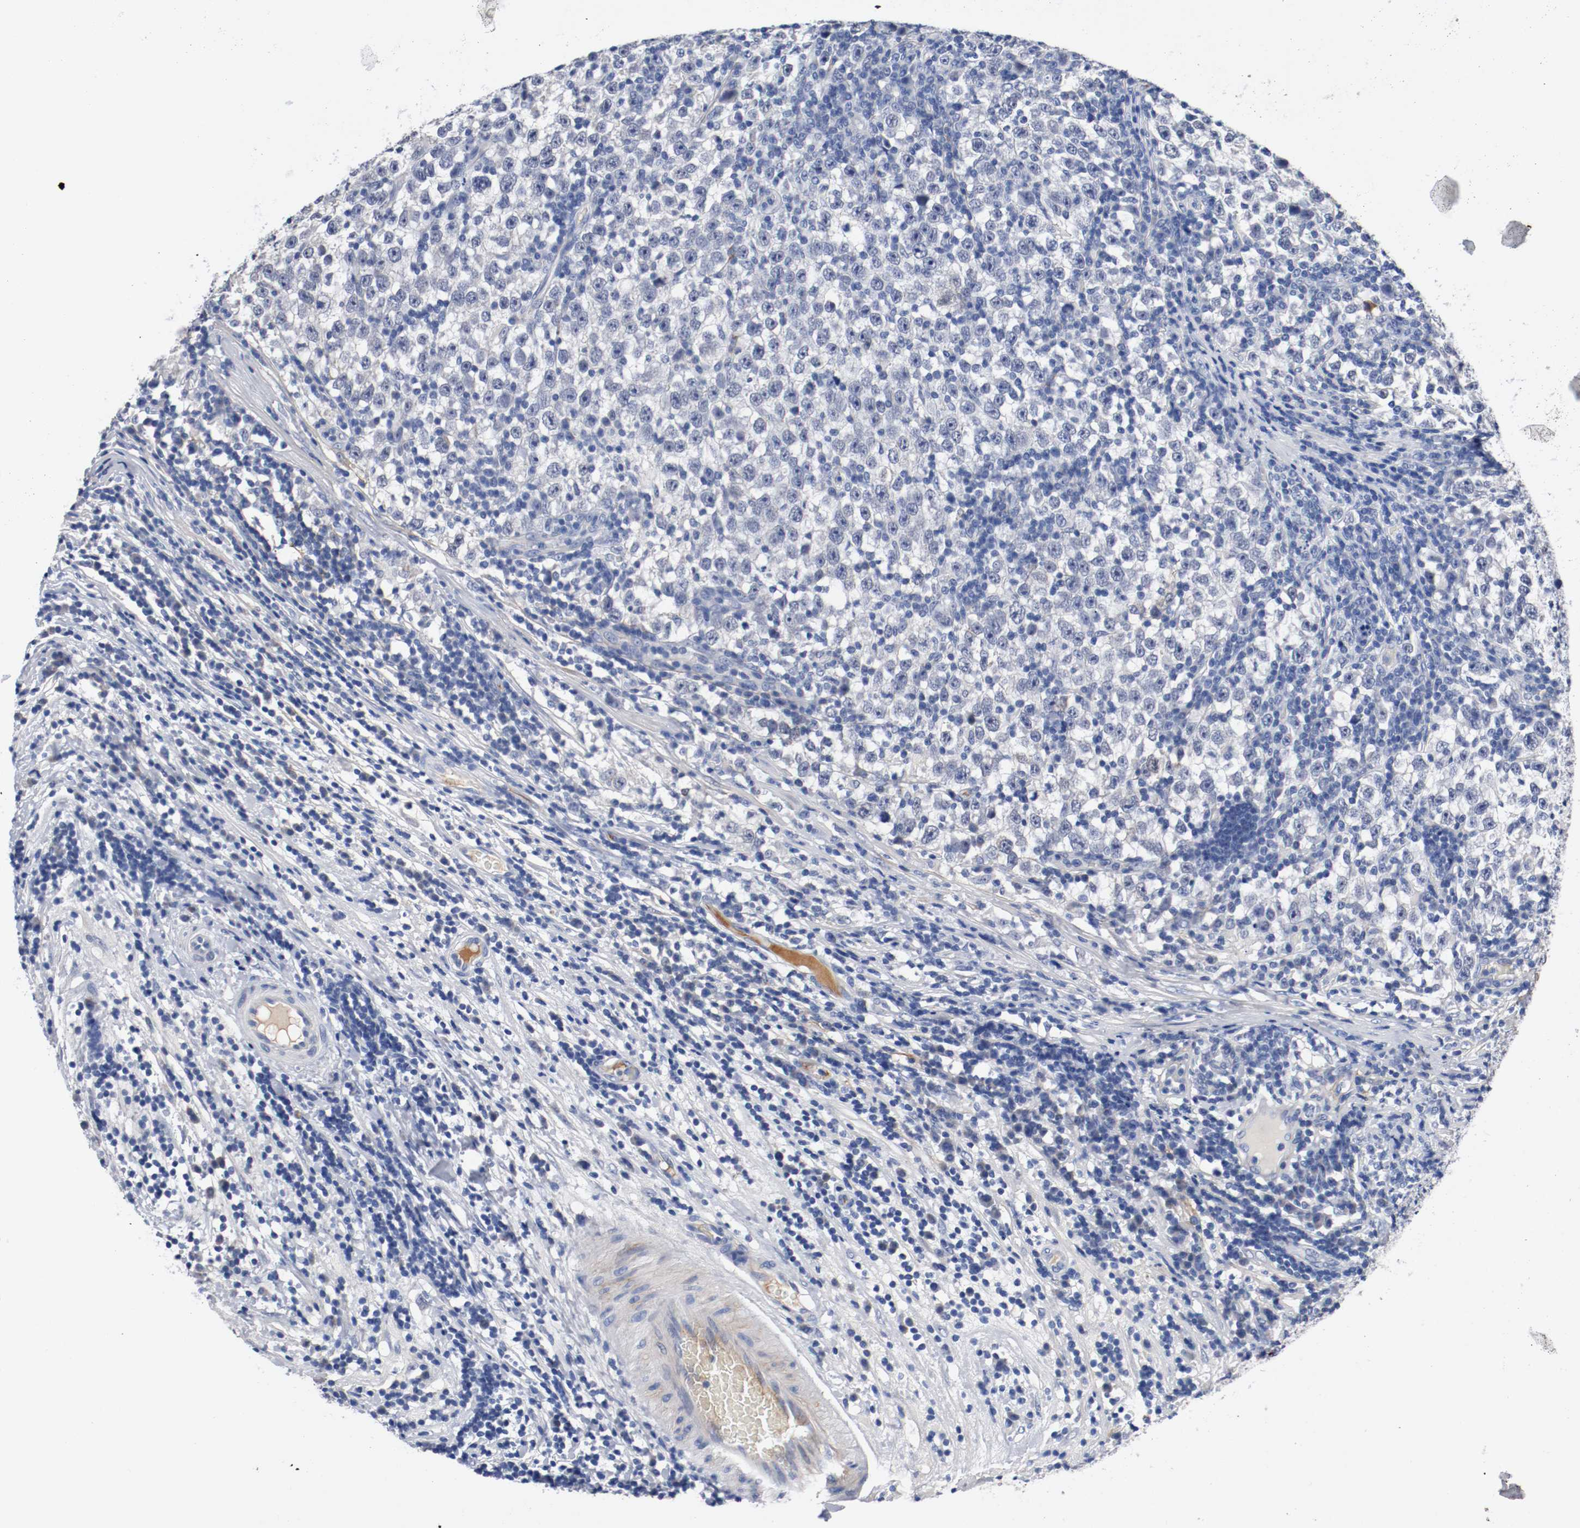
{"staining": {"intensity": "moderate", "quantity": "25%-75%", "location": "cytoplasmic/membranous"}, "tissue": "testis cancer", "cell_type": "Tumor cells", "image_type": "cancer", "snomed": [{"axis": "morphology", "description": "Seminoma, NOS"}, {"axis": "topography", "description": "Testis"}], "caption": "Human testis cancer (seminoma) stained with a protein marker exhibits moderate staining in tumor cells.", "gene": "TNC", "patient": {"sex": "male", "age": 43}}